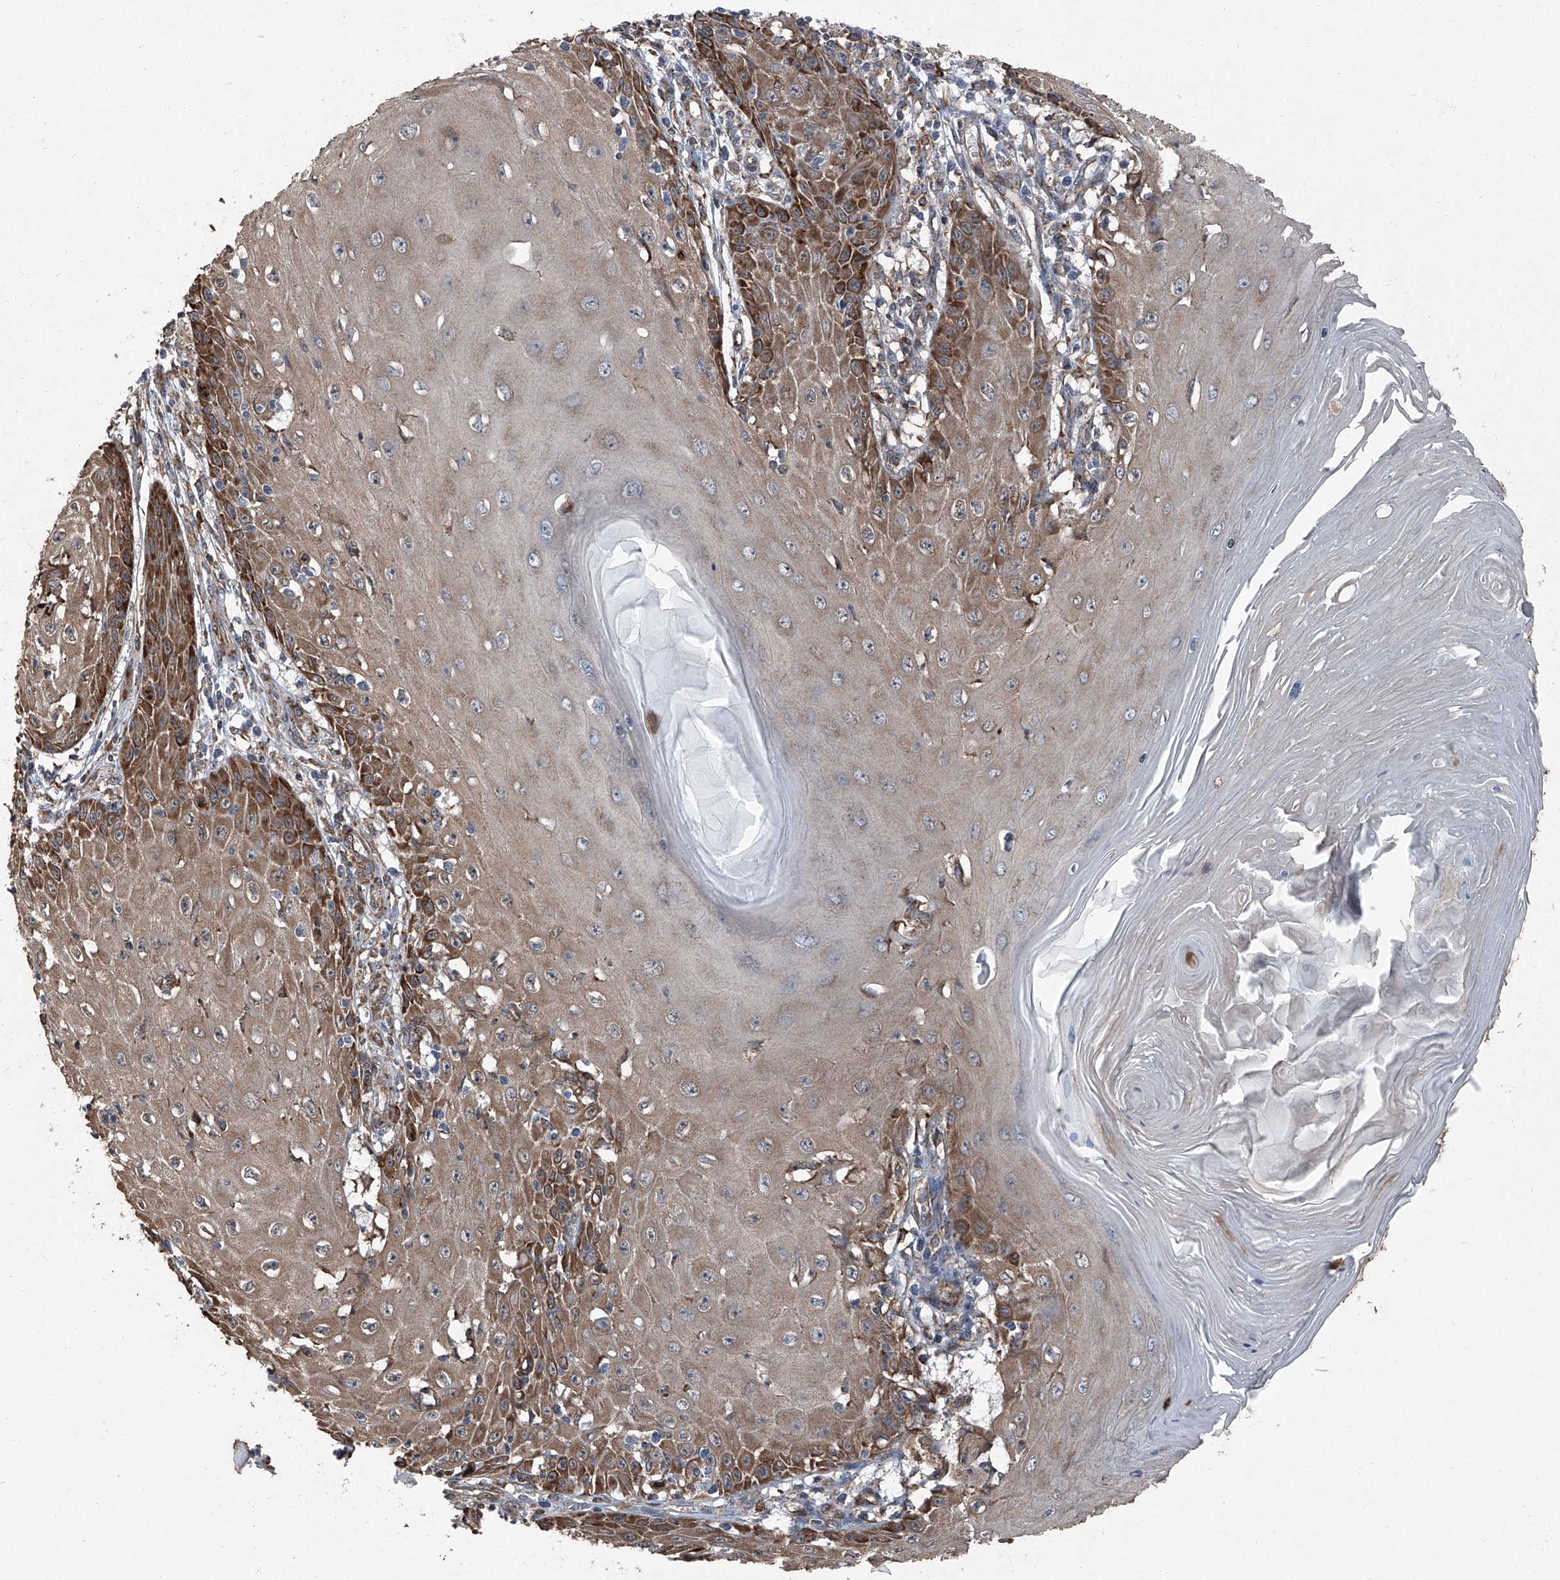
{"staining": {"intensity": "moderate", "quantity": "25%-75%", "location": "cytoplasmic/membranous"}, "tissue": "skin cancer", "cell_type": "Tumor cells", "image_type": "cancer", "snomed": [{"axis": "morphology", "description": "Squamous cell carcinoma, NOS"}, {"axis": "topography", "description": "Skin"}], "caption": "The photomicrograph displays immunohistochemical staining of skin cancer. There is moderate cytoplasmic/membranous positivity is identified in approximately 25%-75% of tumor cells.", "gene": "LIMK1", "patient": {"sex": "female", "age": 73}}